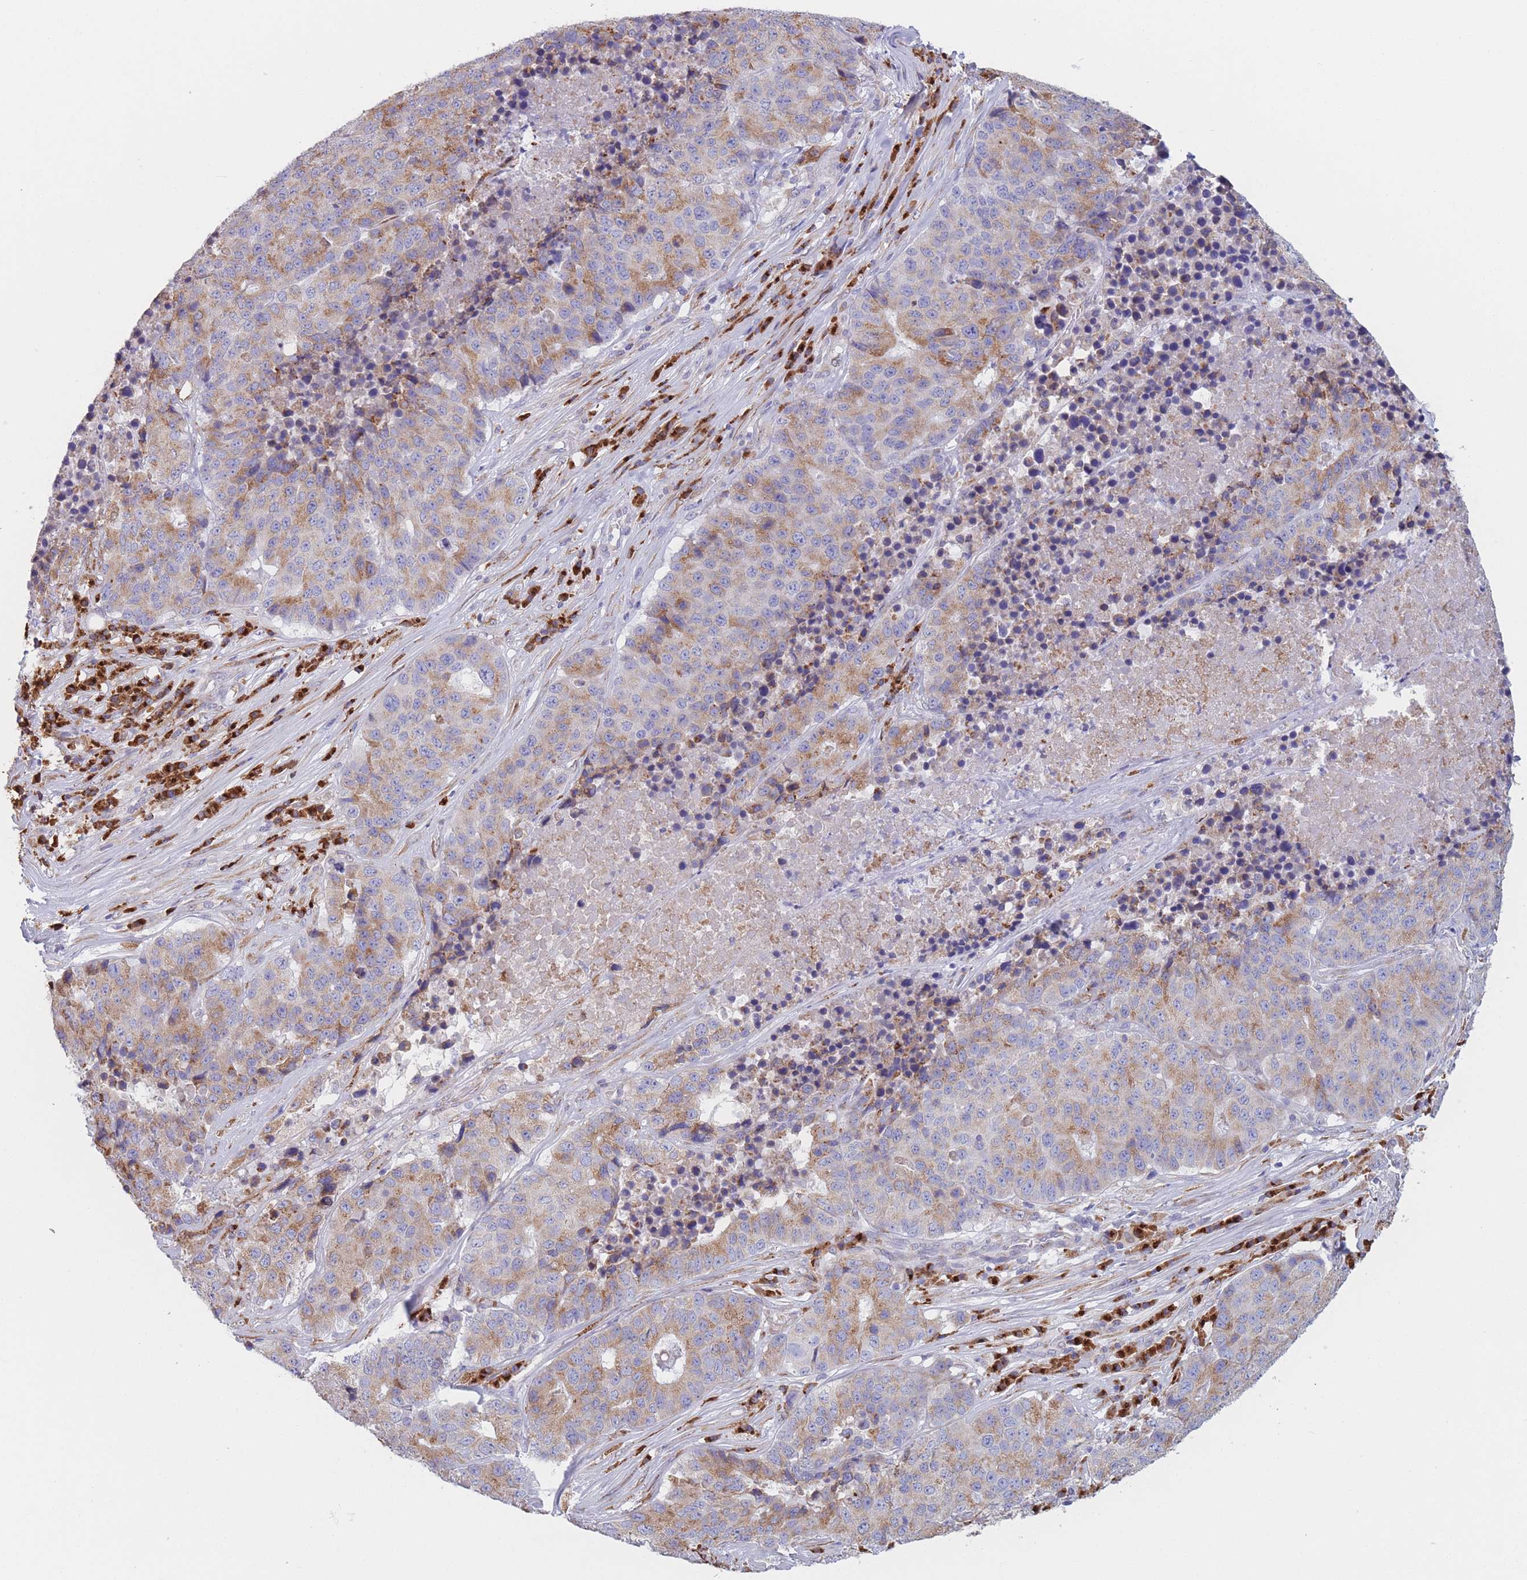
{"staining": {"intensity": "moderate", "quantity": ">75%", "location": "cytoplasmic/membranous"}, "tissue": "stomach cancer", "cell_type": "Tumor cells", "image_type": "cancer", "snomed": [{"axis": "morphology", "description": "Adenocarcinoma, NOS"}, {"axis": "topography", "description": "Stomach"}], "caption": "Brown immunohistochemical staining in human stomach adenocarcinoma demonstrates moderate cytoplasmic/membranous expression in about >75% of tumor cells.", "gene": "MRPL30", "patient": {"sex": "male", "age": 71}}